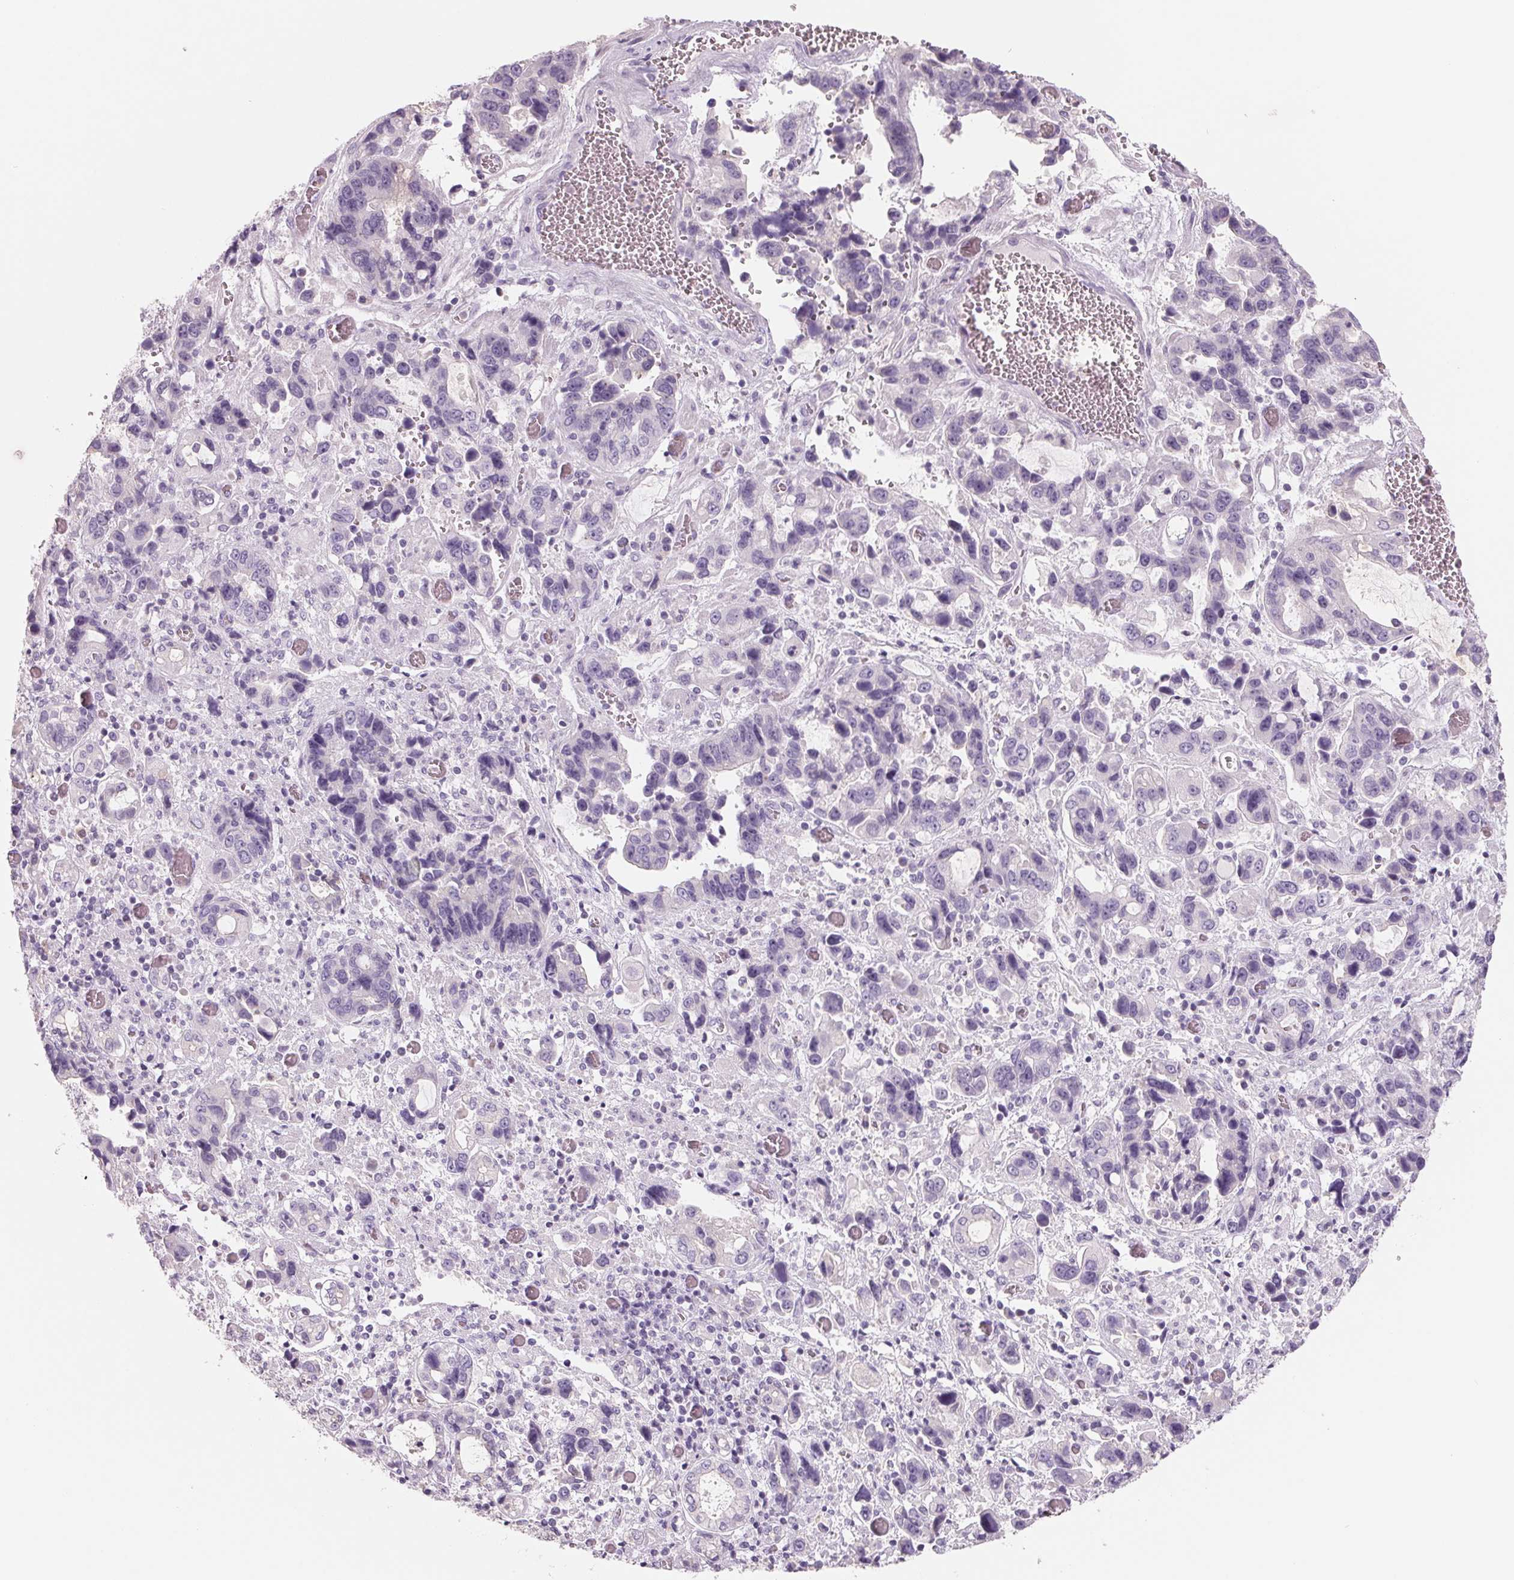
{"staining": {"intensity": "negative", "quantity": "none", "location": "none"}, "tissue": "stomach cancer", "cell_type": "Tumor cells", "image_type": "cancer", "snomed": [{"axis": "morphology", "description": "Adenocarcinoma, NOS"}, {"axis": "topography", "description": "Stomach, upper"}], "caption": "A high-resolution photomicrograph shows immunohistochemistry staining of stomach adenocarcinoma, which exhibits no significant positivity in tumor cells.", "gene": "FTCD", "patient": {"sex": "female", "age": 81}}